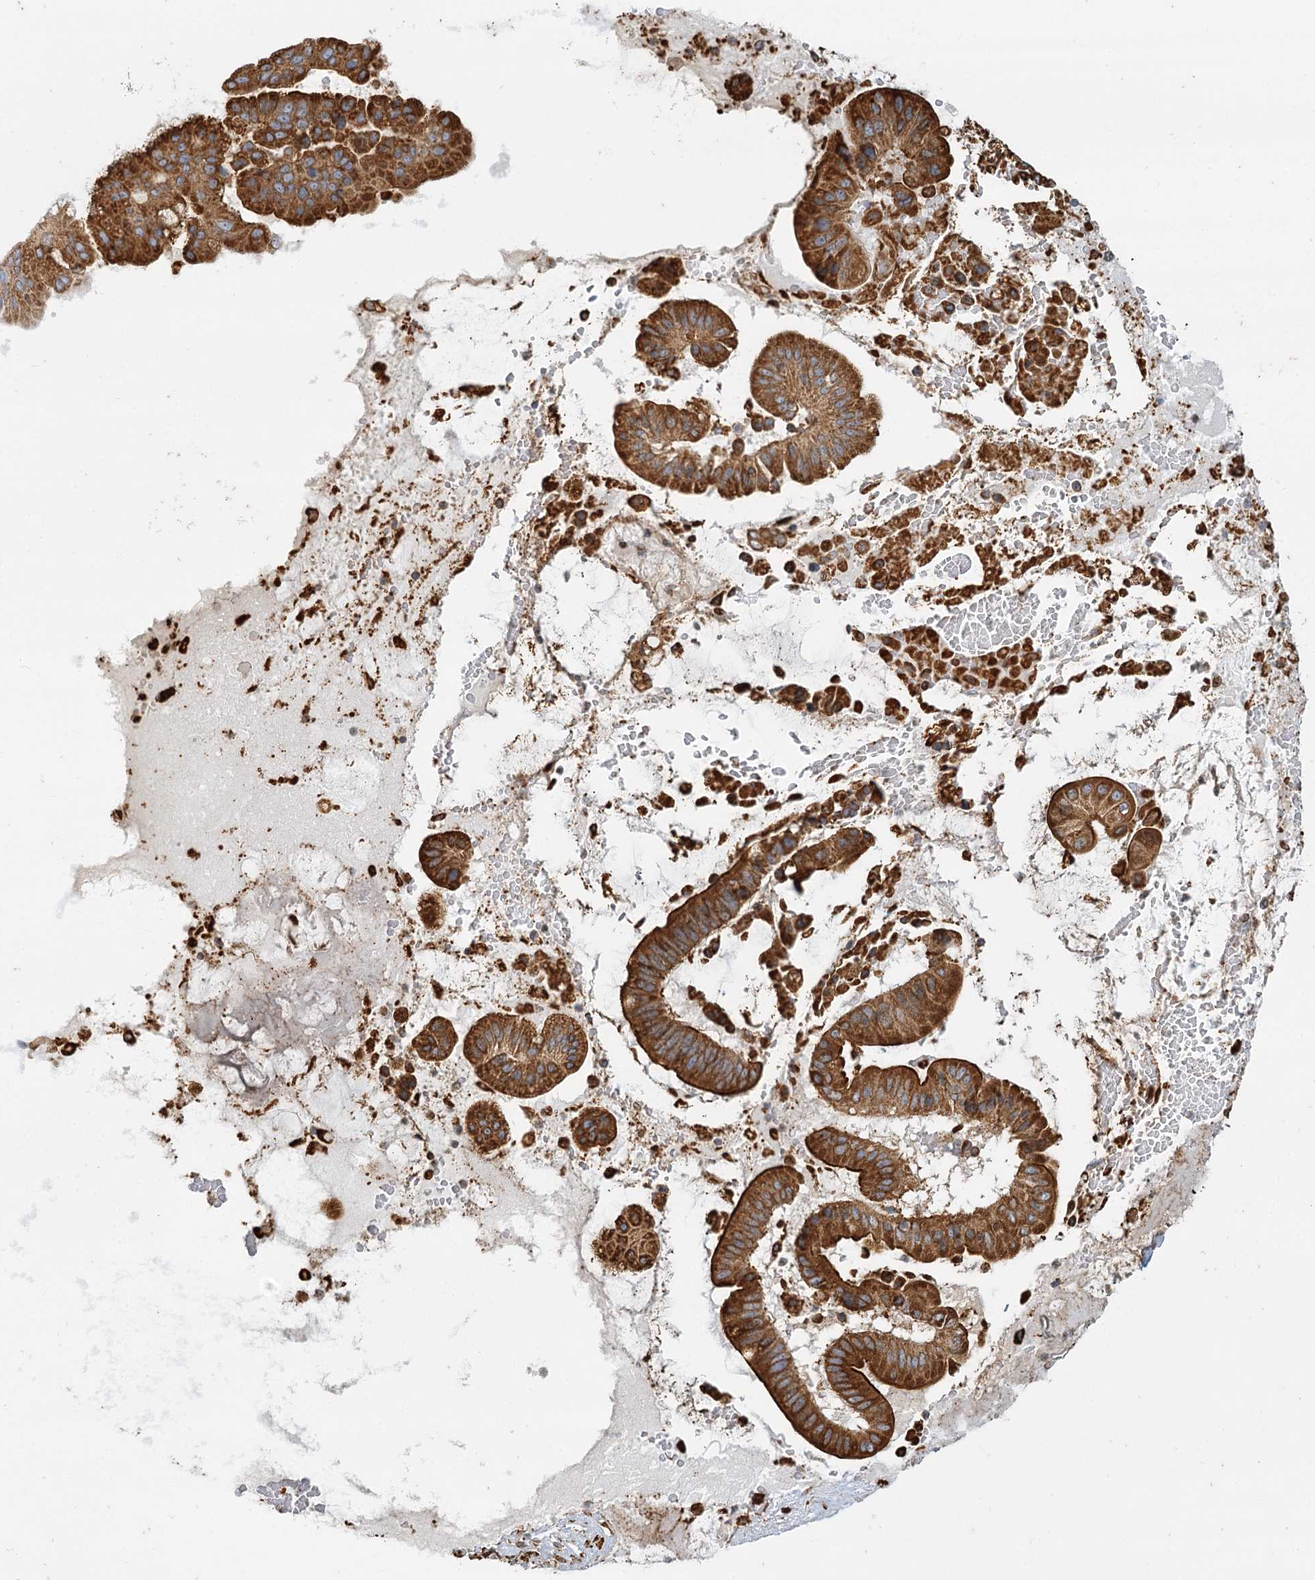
{"staining": {"intensity": "strong", "quantity": ">75%", "location": "cytoplasmic/membranous"}, "tissue": "pancreatic cancer", "cell_type": "Tumor cells", "image_type": "cancer", "snomed": [{"axis": "morphology", "description": "Inflammation, NOS"}, {"axis": "morphology", "description": "Adenocarcinoma, NOS"}, {"axis": "topography", "description": "Pancreas"}], "caption": "A micrograph of human pancreatic cancer (adenocarcinoma) stained for a protein demonstrates strong cytoplasmic/membranous brown staining in tumor cells.", "gene": "TAS1R1", "patient": {"sex": "female", "age": 56}}